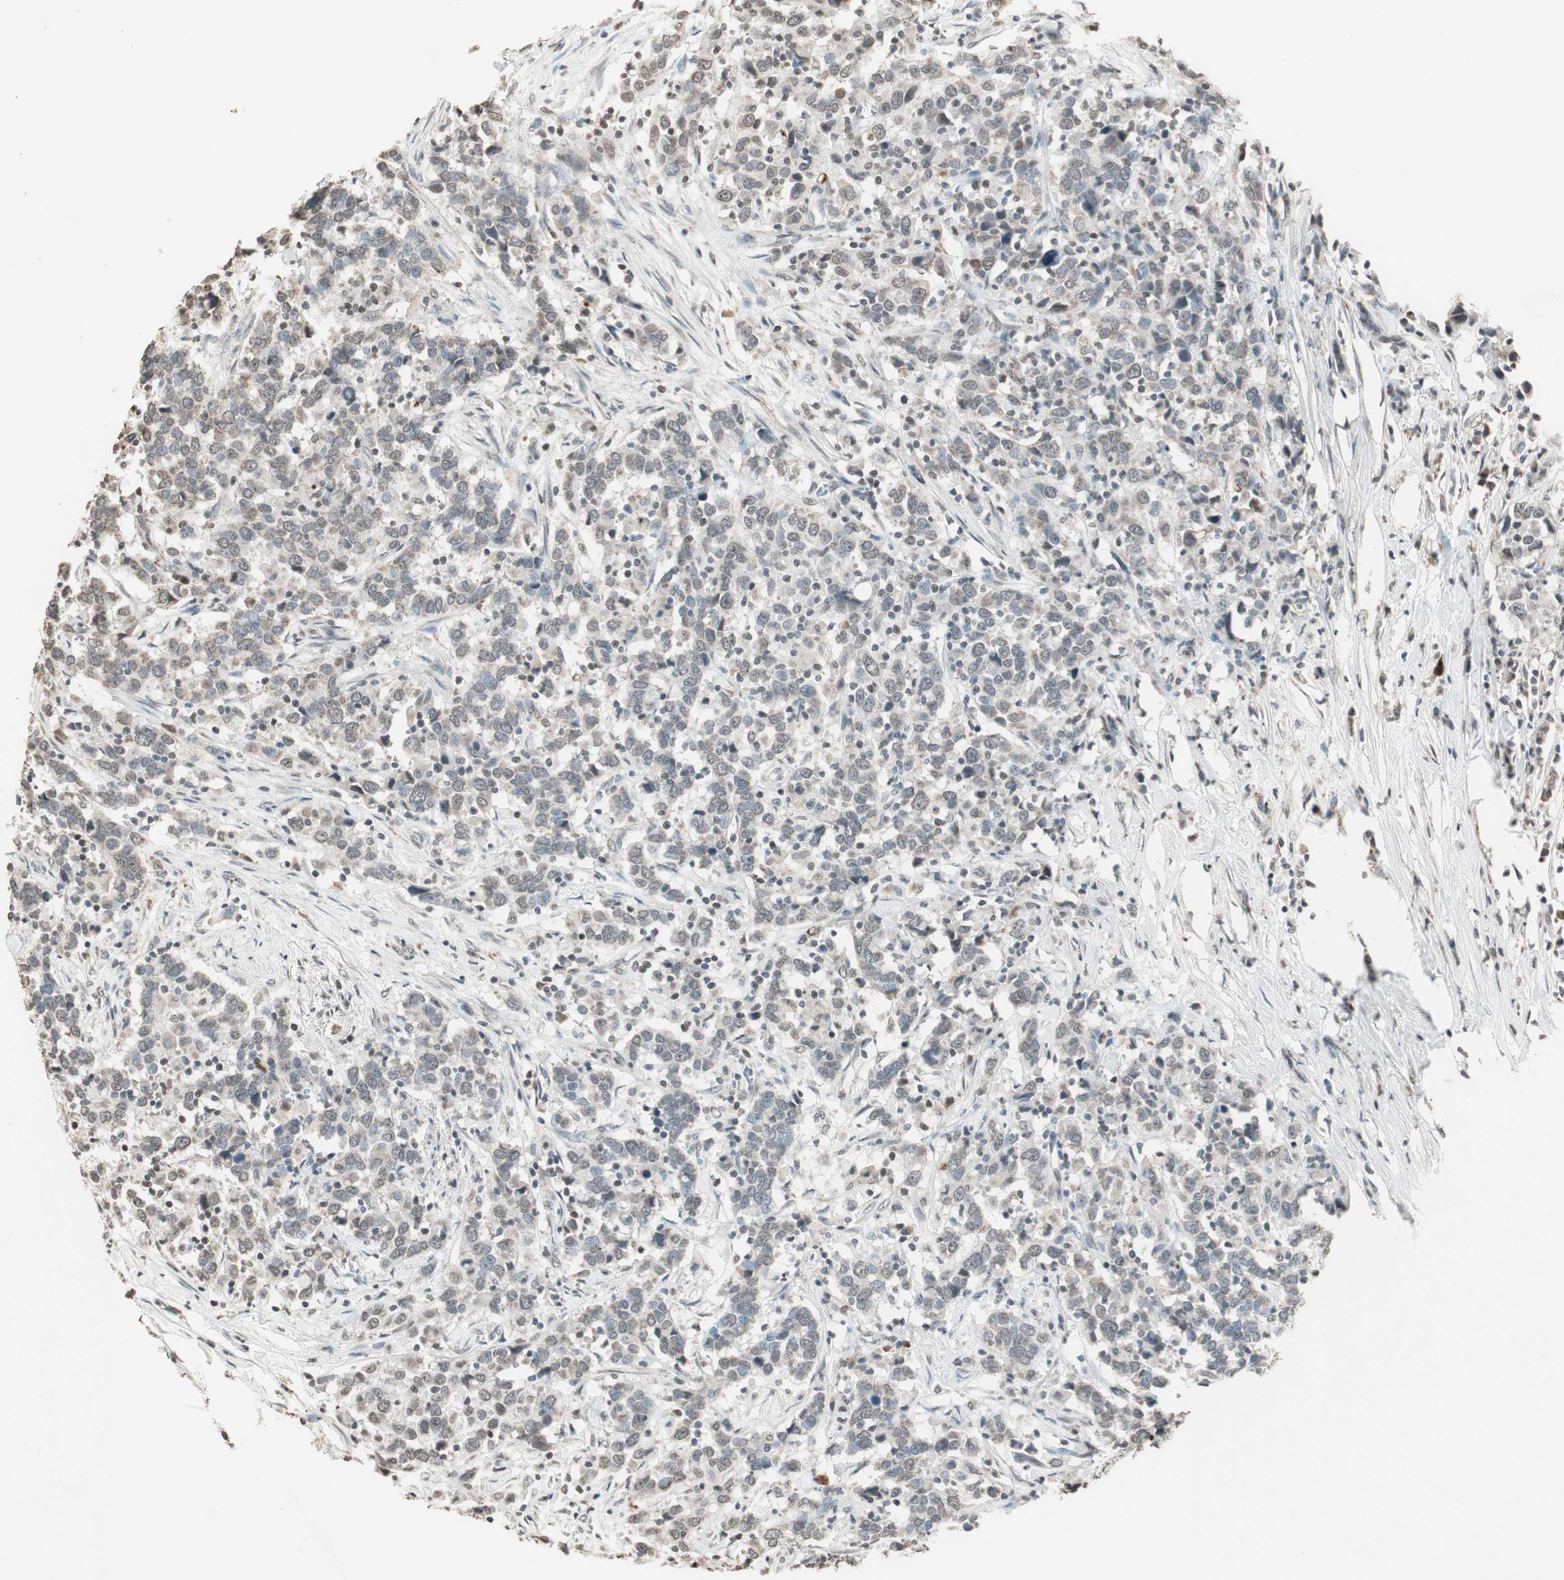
{"staining": {"intensity": "weak", "quantity": "25%-75%", "location": "cytoplasmic/membranous"}, "tissue": "urothelial cancer", "cell_type": "Tumor cells", "image_type": "cancer", "snomed": [{"axis": "morphology", "description": "Urothelial carcinoma, High grade"}, {"axis": "topography", "description": "Urinary bladder"}], "caption": "About 25%-75% of tumor cells in human urothelial cancer show weak cytoplasmic/membranous protein staining as visualized by brown immunohistochemical staining.", "gene": "PRELID1", "patient": {"sex": "male", "age": 61}}